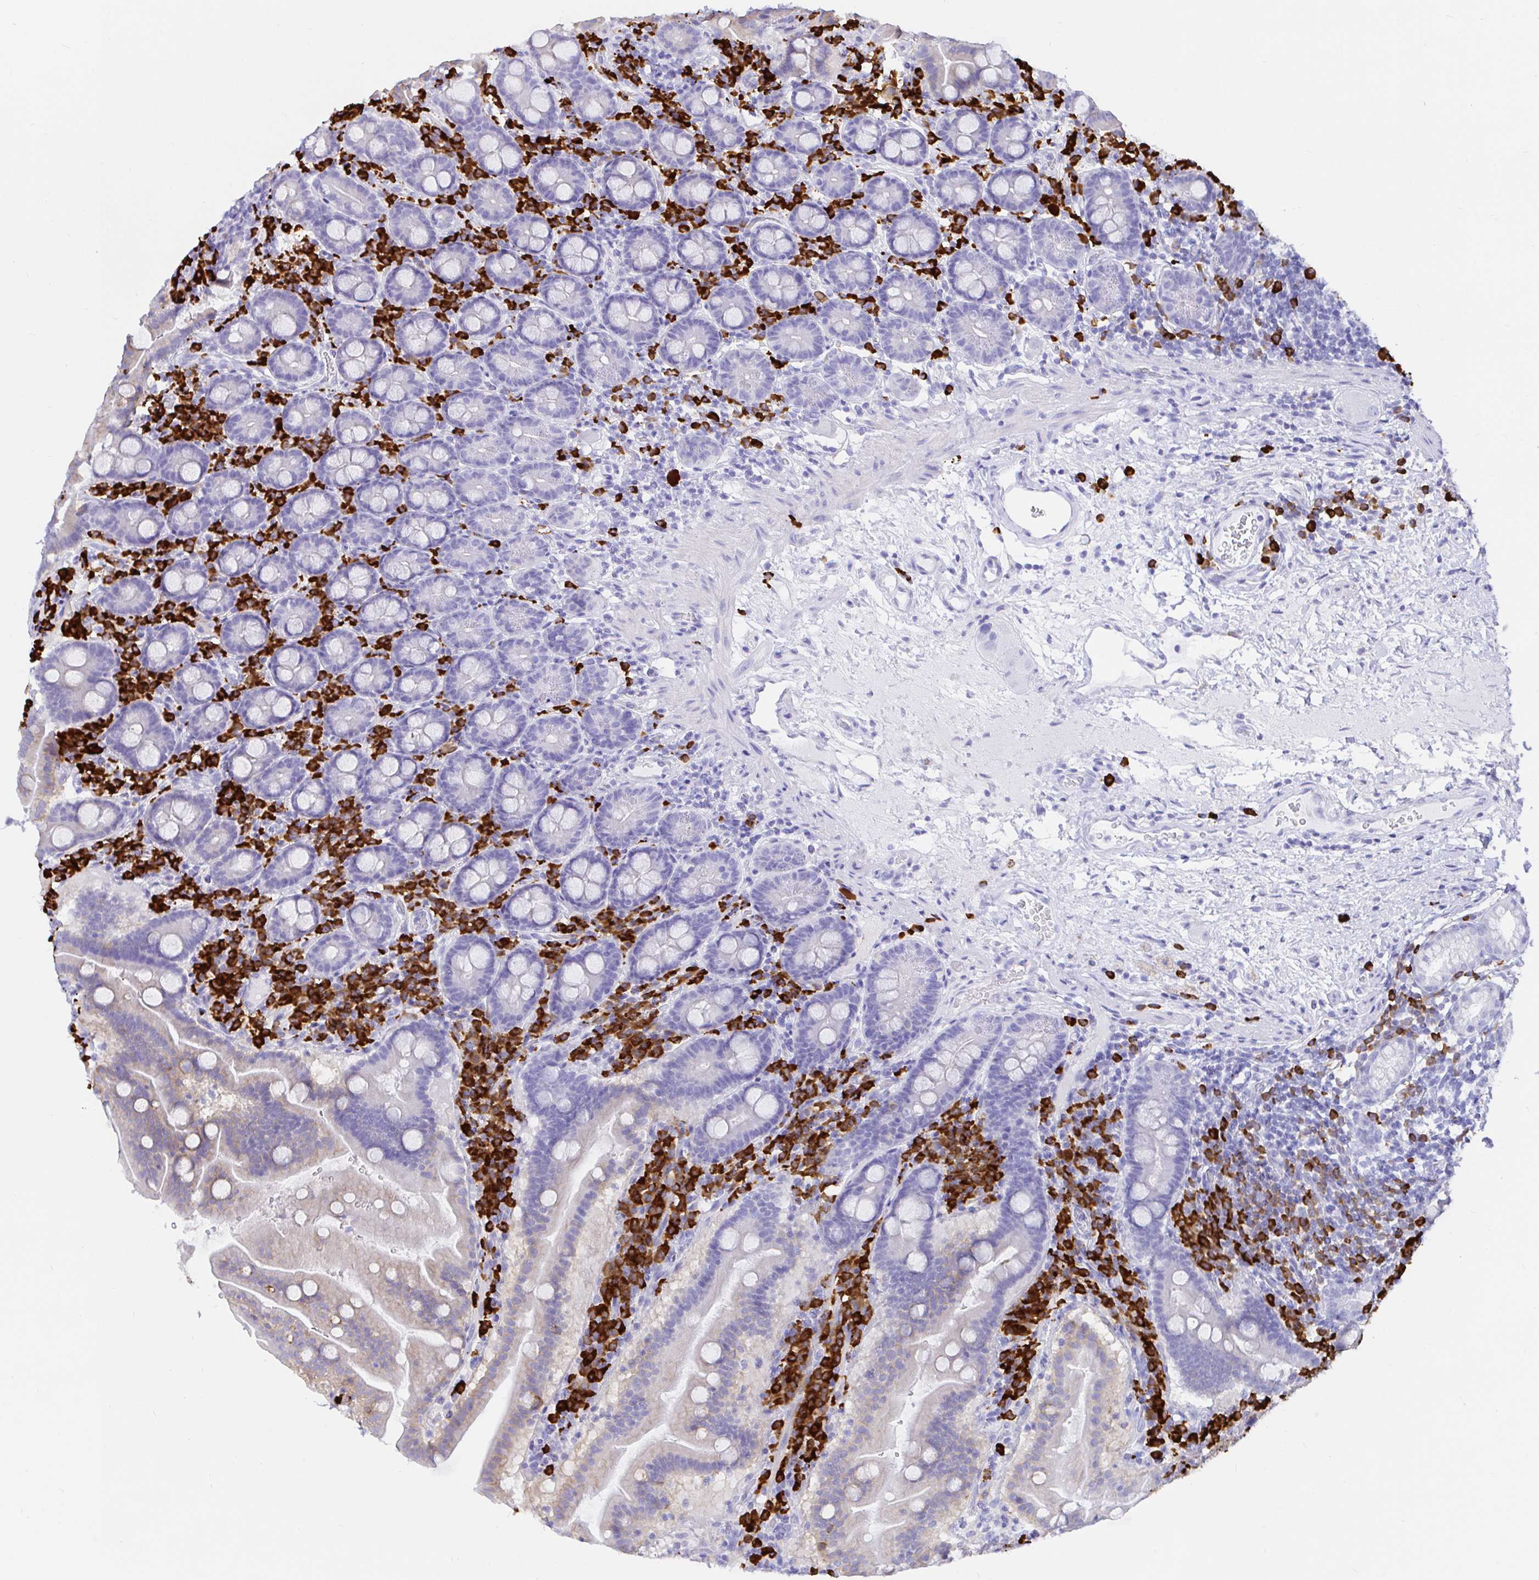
{"staining": {"intensity": "negative", "quantity": "none", "location": "none"}, "tissue": "small intestine", "cell_type": "Glandular cells", "image_type": "normal", "snomed": [{"axis": "morphology", "description": "Normal tissue, NOS"}, {"axis": "topography", "description": "Small intestine"}], "caption": "DAB immunohistochemical staining of benign human small intestine shows no significant positivity in glandular cells. Brightfield microscopy of immunohistochemistry stained with DAB (brown) and hematoxylin (blue), captured at high magnification.", "gene": "CCDC62", "patient": {"sex": "male", "age": 26}}